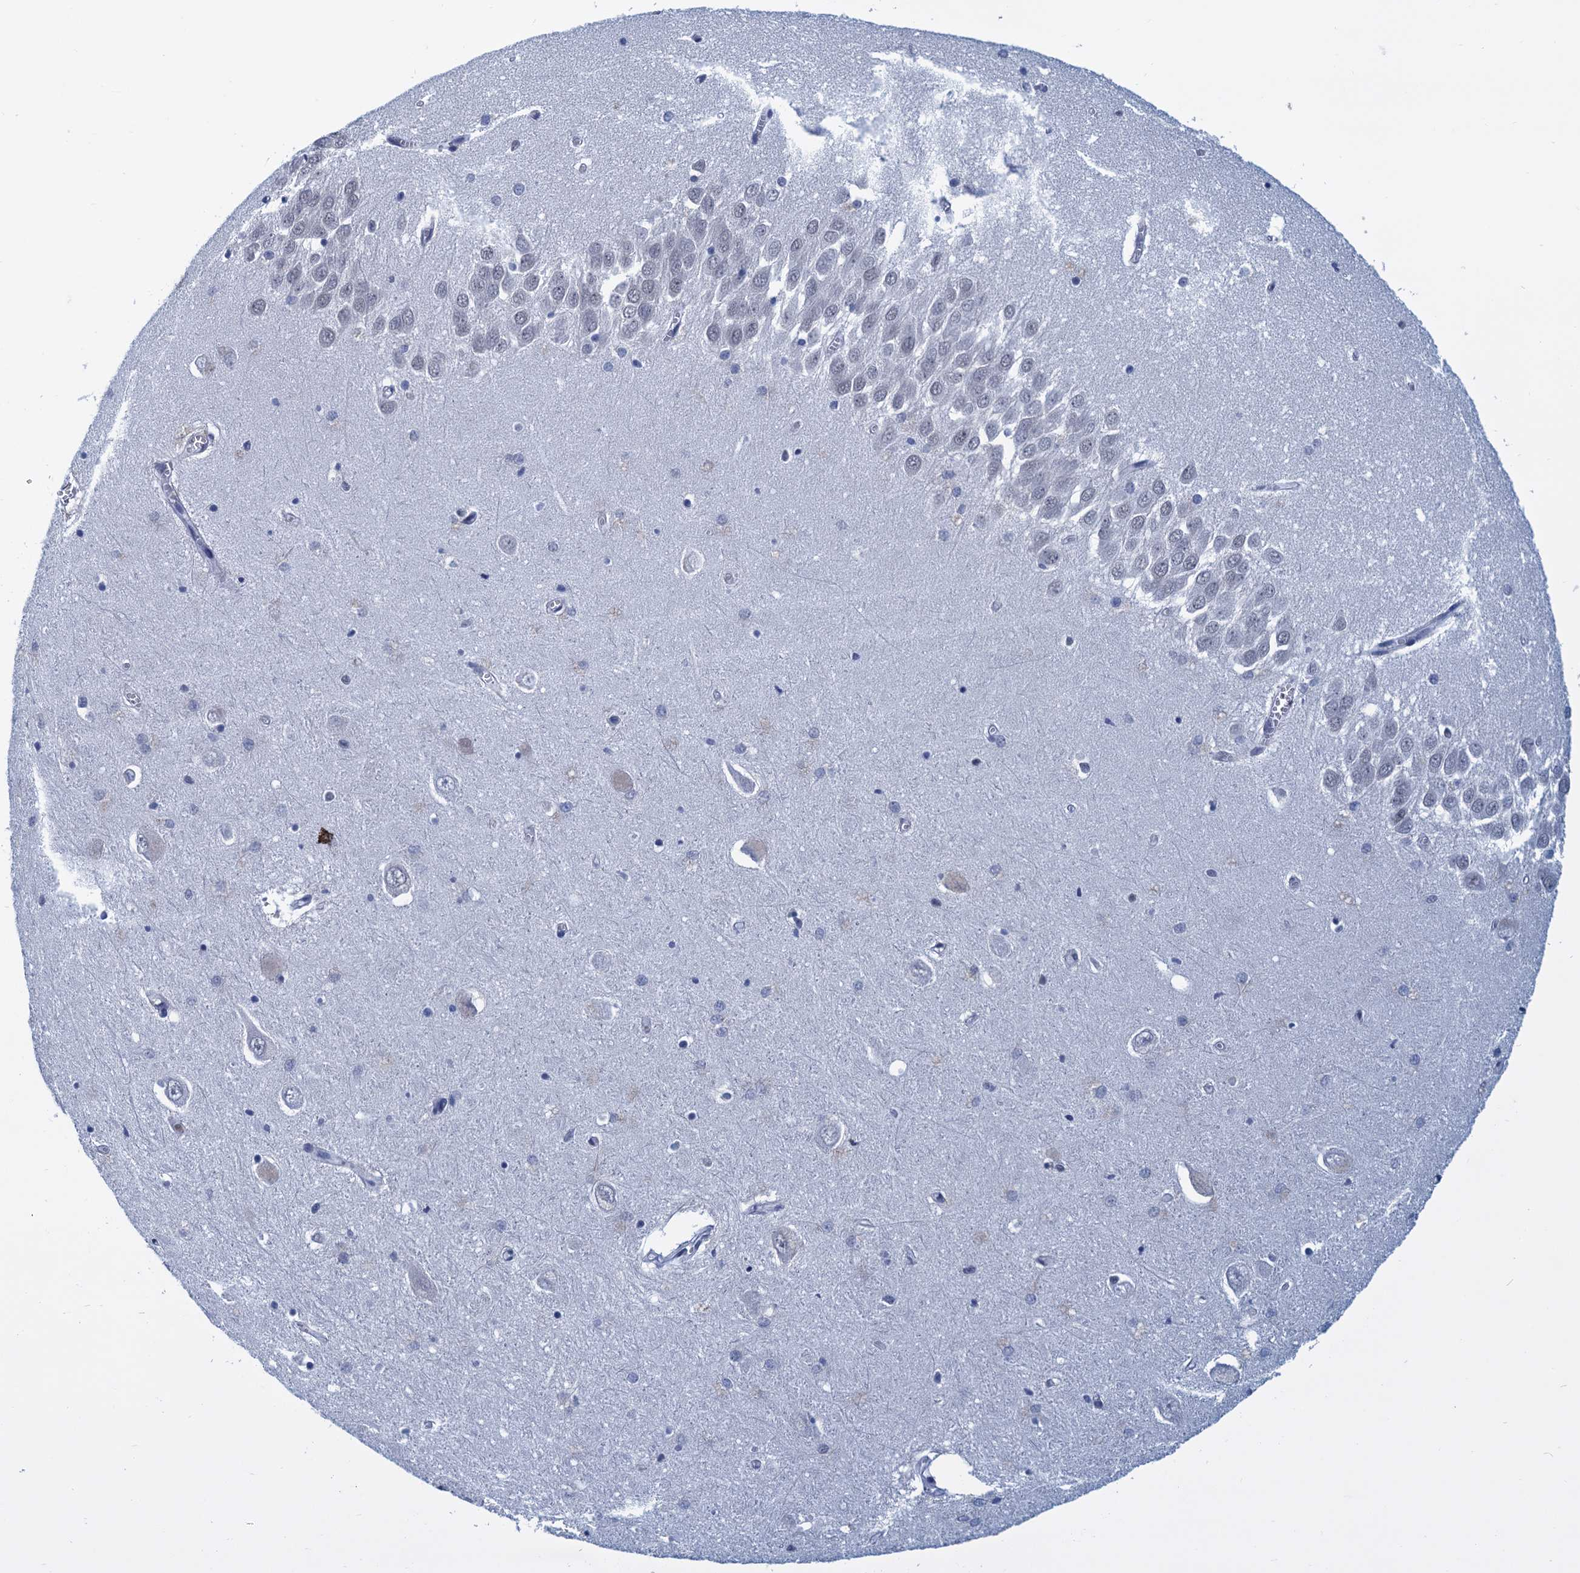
{"staining": {"intensity": "negative", "quantity": "none", "location": "none"}, "tissue": "hippocampus", "cell_type": "Glial cells", "image_type": "normal", "snomed": [{"axis": "morphology", "description": "Normal tissue, NOS"}, {"axis": "topography", "description": "Hippocampus"}], "caption": "Glial cells show no significant protein staining in normal hippocampus. (DAB (3,3'-diaminobenzidine) immunohistochemistry (IHC) with hematoxylin counter stain).", "gene": "GINS3", "patient": {"sex": "male", "age": 70}}